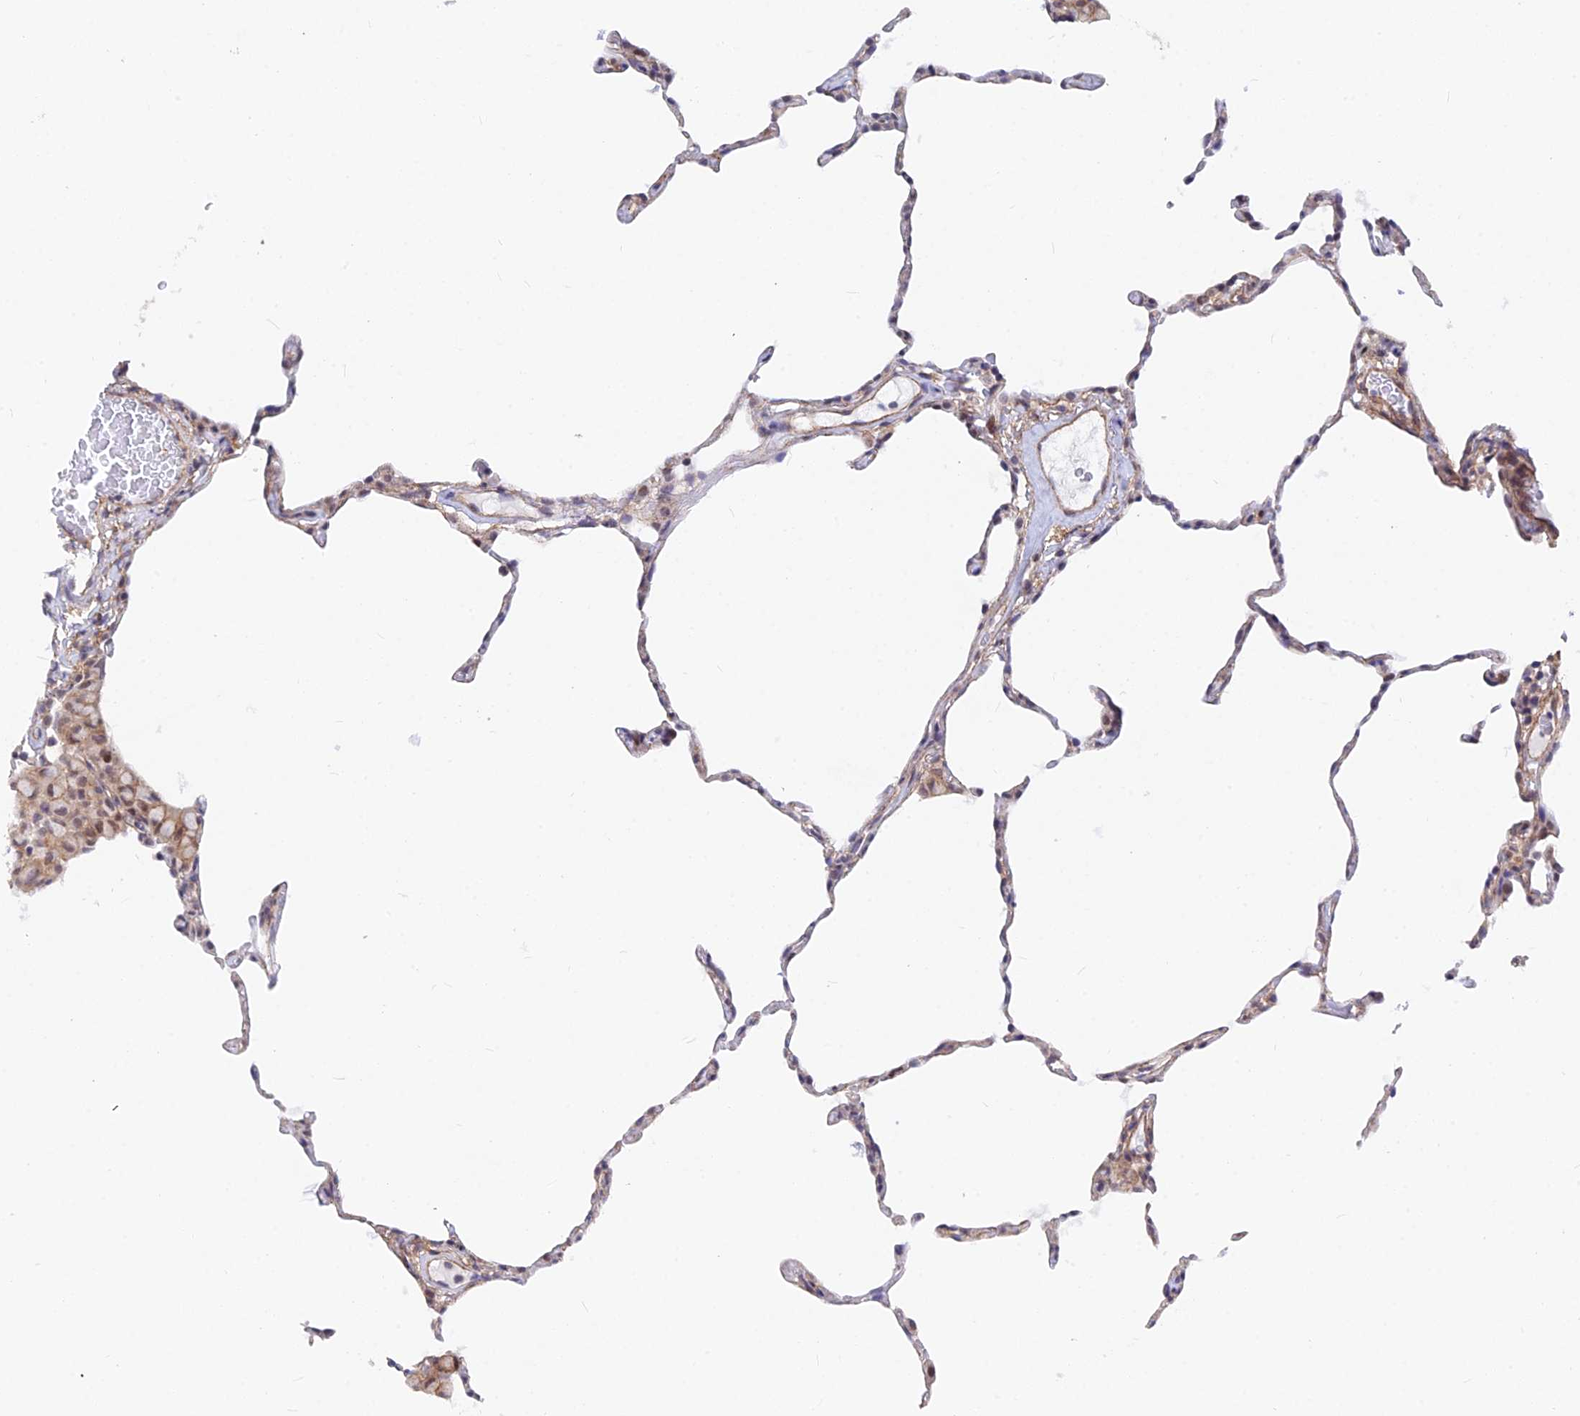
{"staining": {"intensity": "weak", "quantity": "25%-75%", "location": "cytoplasmic/membranous,nuclear"}, "tissue": "lung", "cell_type": "Alveolar cells", "image_type": "normal", "snomed": [{"axis": "morphology", "description": "Normal tissue, NOS"}, {"axis": "topography", "description": "Lung"}], "caption": "Immunohistochemical staining of normal human lung shows low levels of weak cytoplasmic/membranous,nuclear positivity in about 25%-75% of alveolar cells.", "gene": "VSTM2L", "patient": {"sex": "female", "age": 57}}